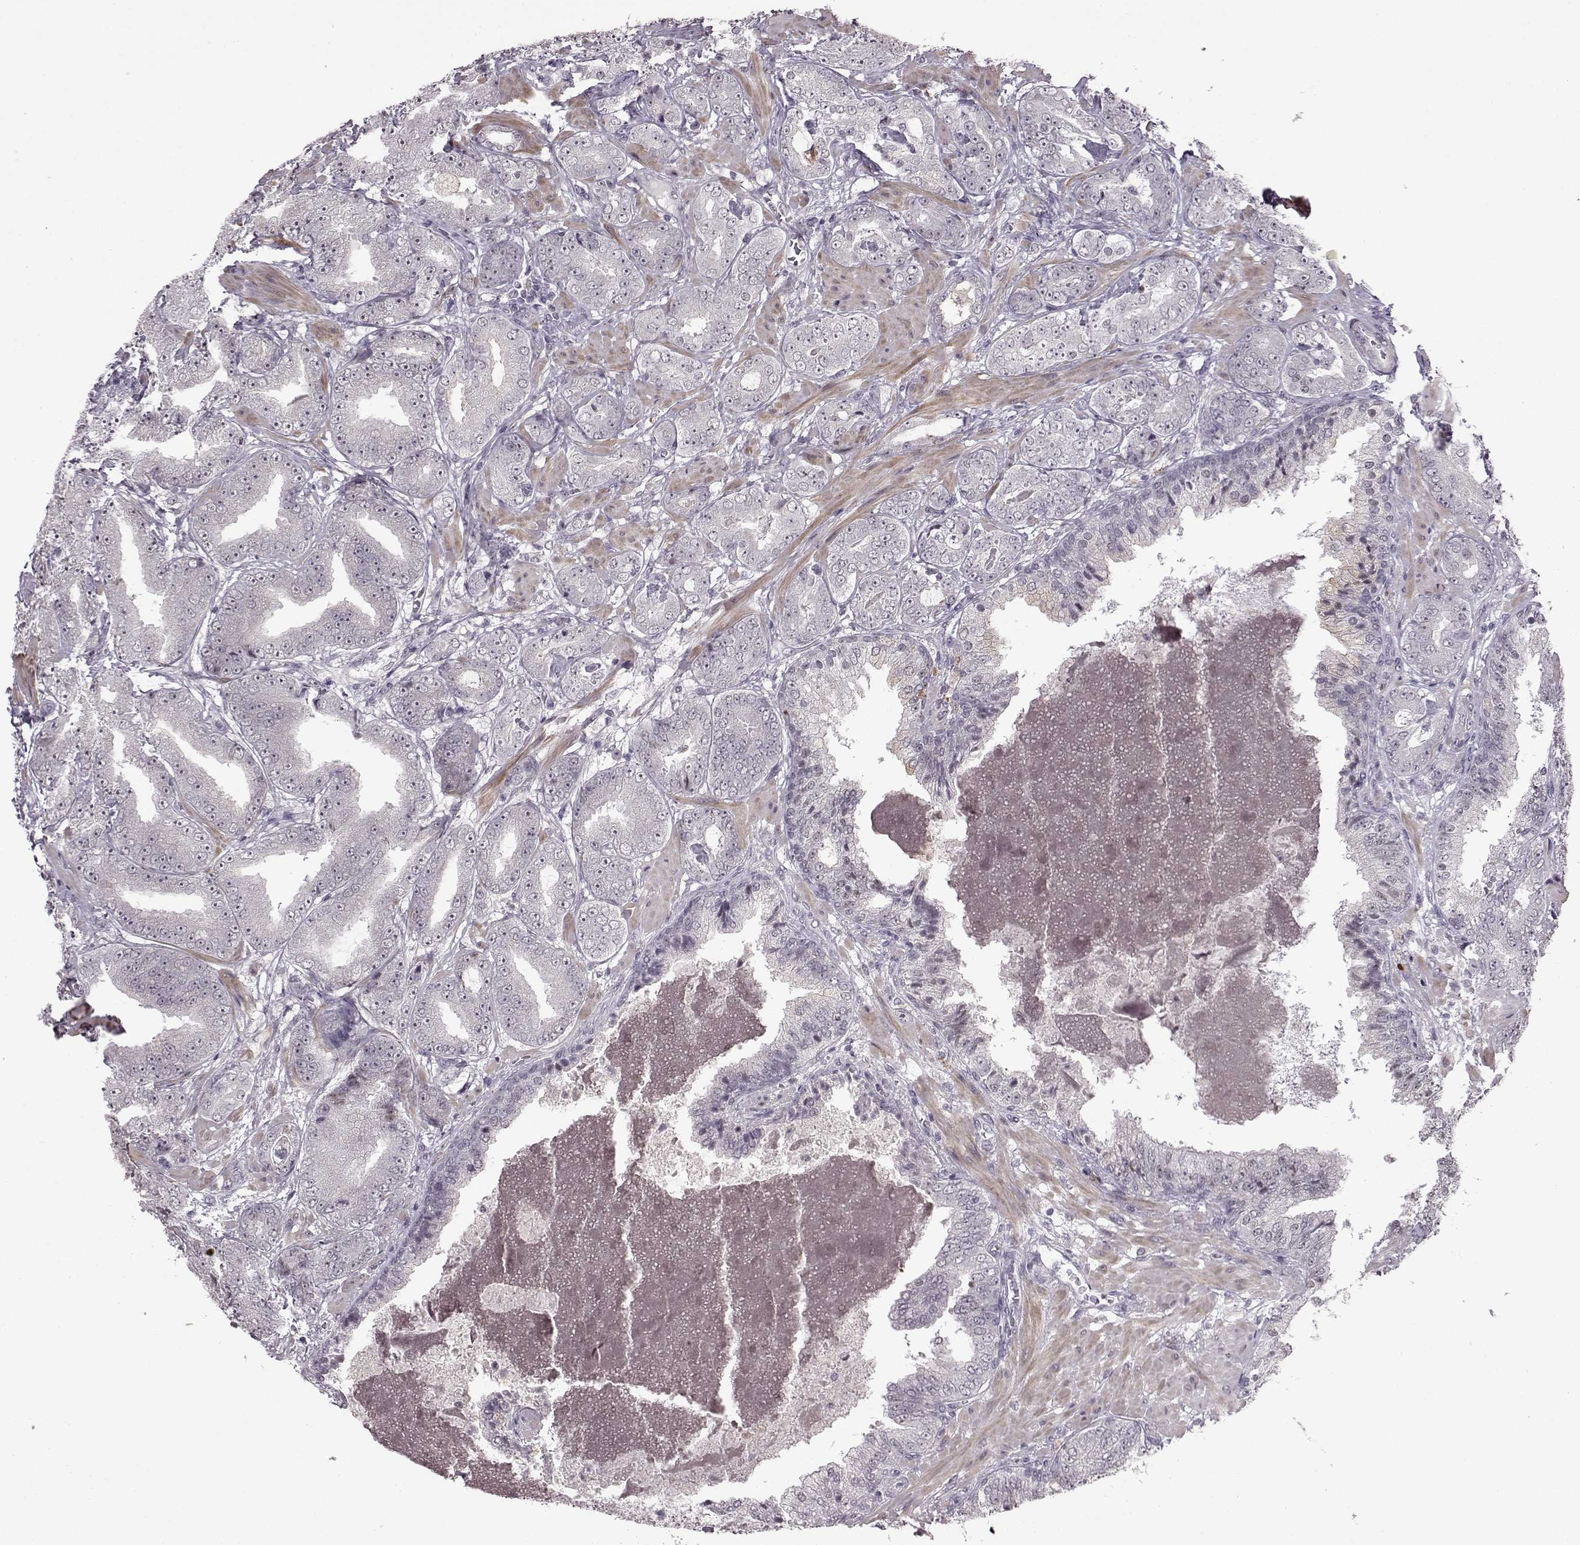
{"staining": {"intensity": "negative", "quantity": "none", "location": "none"}, "tissue": "prostate cancer", "cell_type": "Tumor cells", "image_type": "cancer", "snomed": [{"axis": "morphology", "description": "Adenocarcinoma, Low grade"}, {"axis": "topography", "description": "Prostate"}], "caption": "This is a photomicrograph of immunohistochemistry staining of prostate cancer (low-grade adenocarcinoma), which shows no positivity in tumor cells.", "gene": "SLC28A2", "patient": {"sex": "male", "age": 60}}